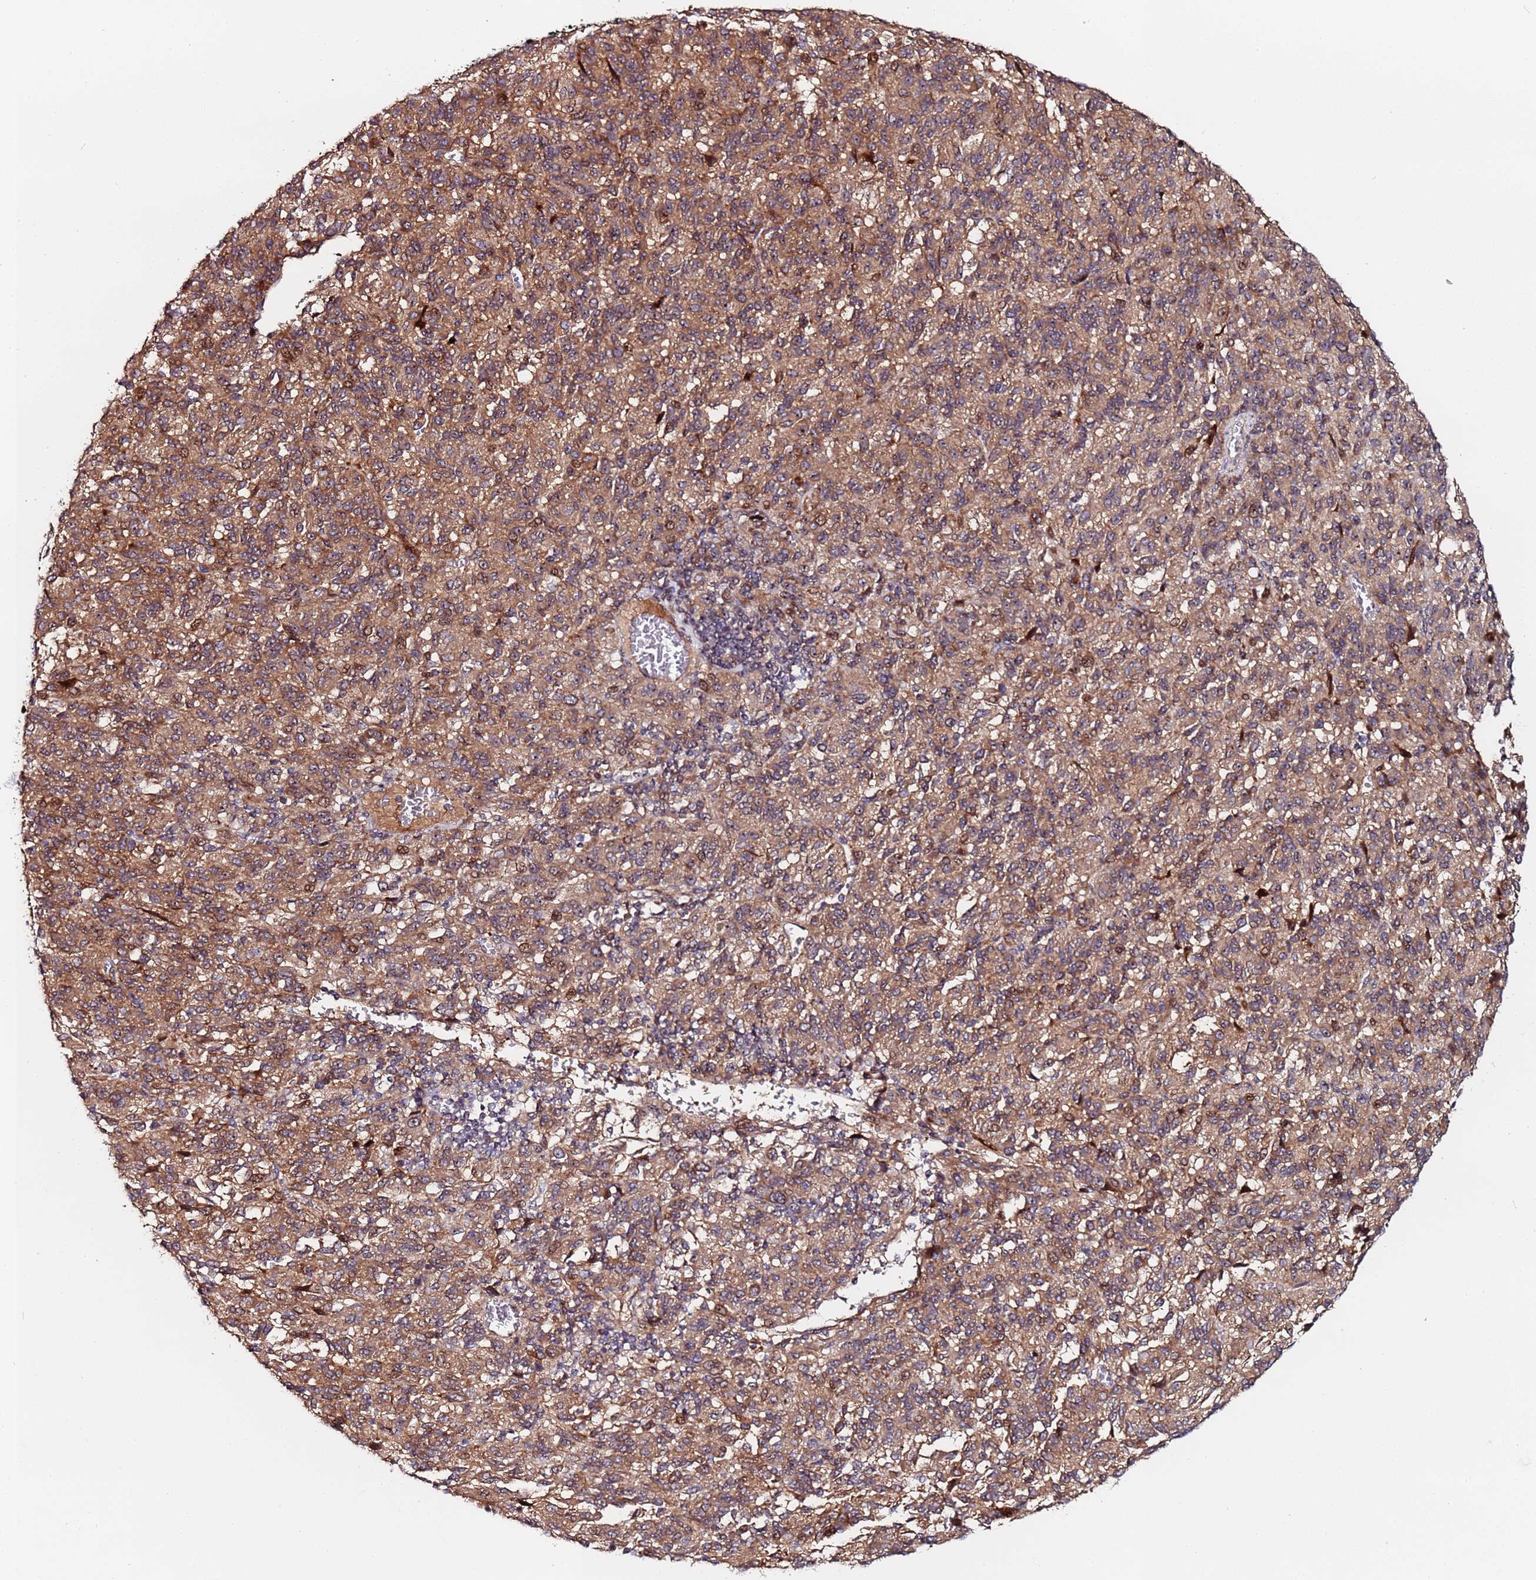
{"staining": {"intensity": "strong", "quantity": ">75%", "location": "cytoplasmic/membranous,nuclear"}, "tissue": "melanoma", "cell_type": "Tumor cells", "image_type": "cancer", "snomed": [{"axis": "morphology", "description": "Malignant melanoma, Metastatic site"}, {"axis": "topography", "description": "Lung"}], "caption": "This is a micrograph of immunohistochemistry (IHC) staining of melanoma, which shows strong staining in the cytoplasmic/membranous and nuclear of tumor cells.", "gene": "KRI1", "patient": {"sex": "male", "age": 64}}